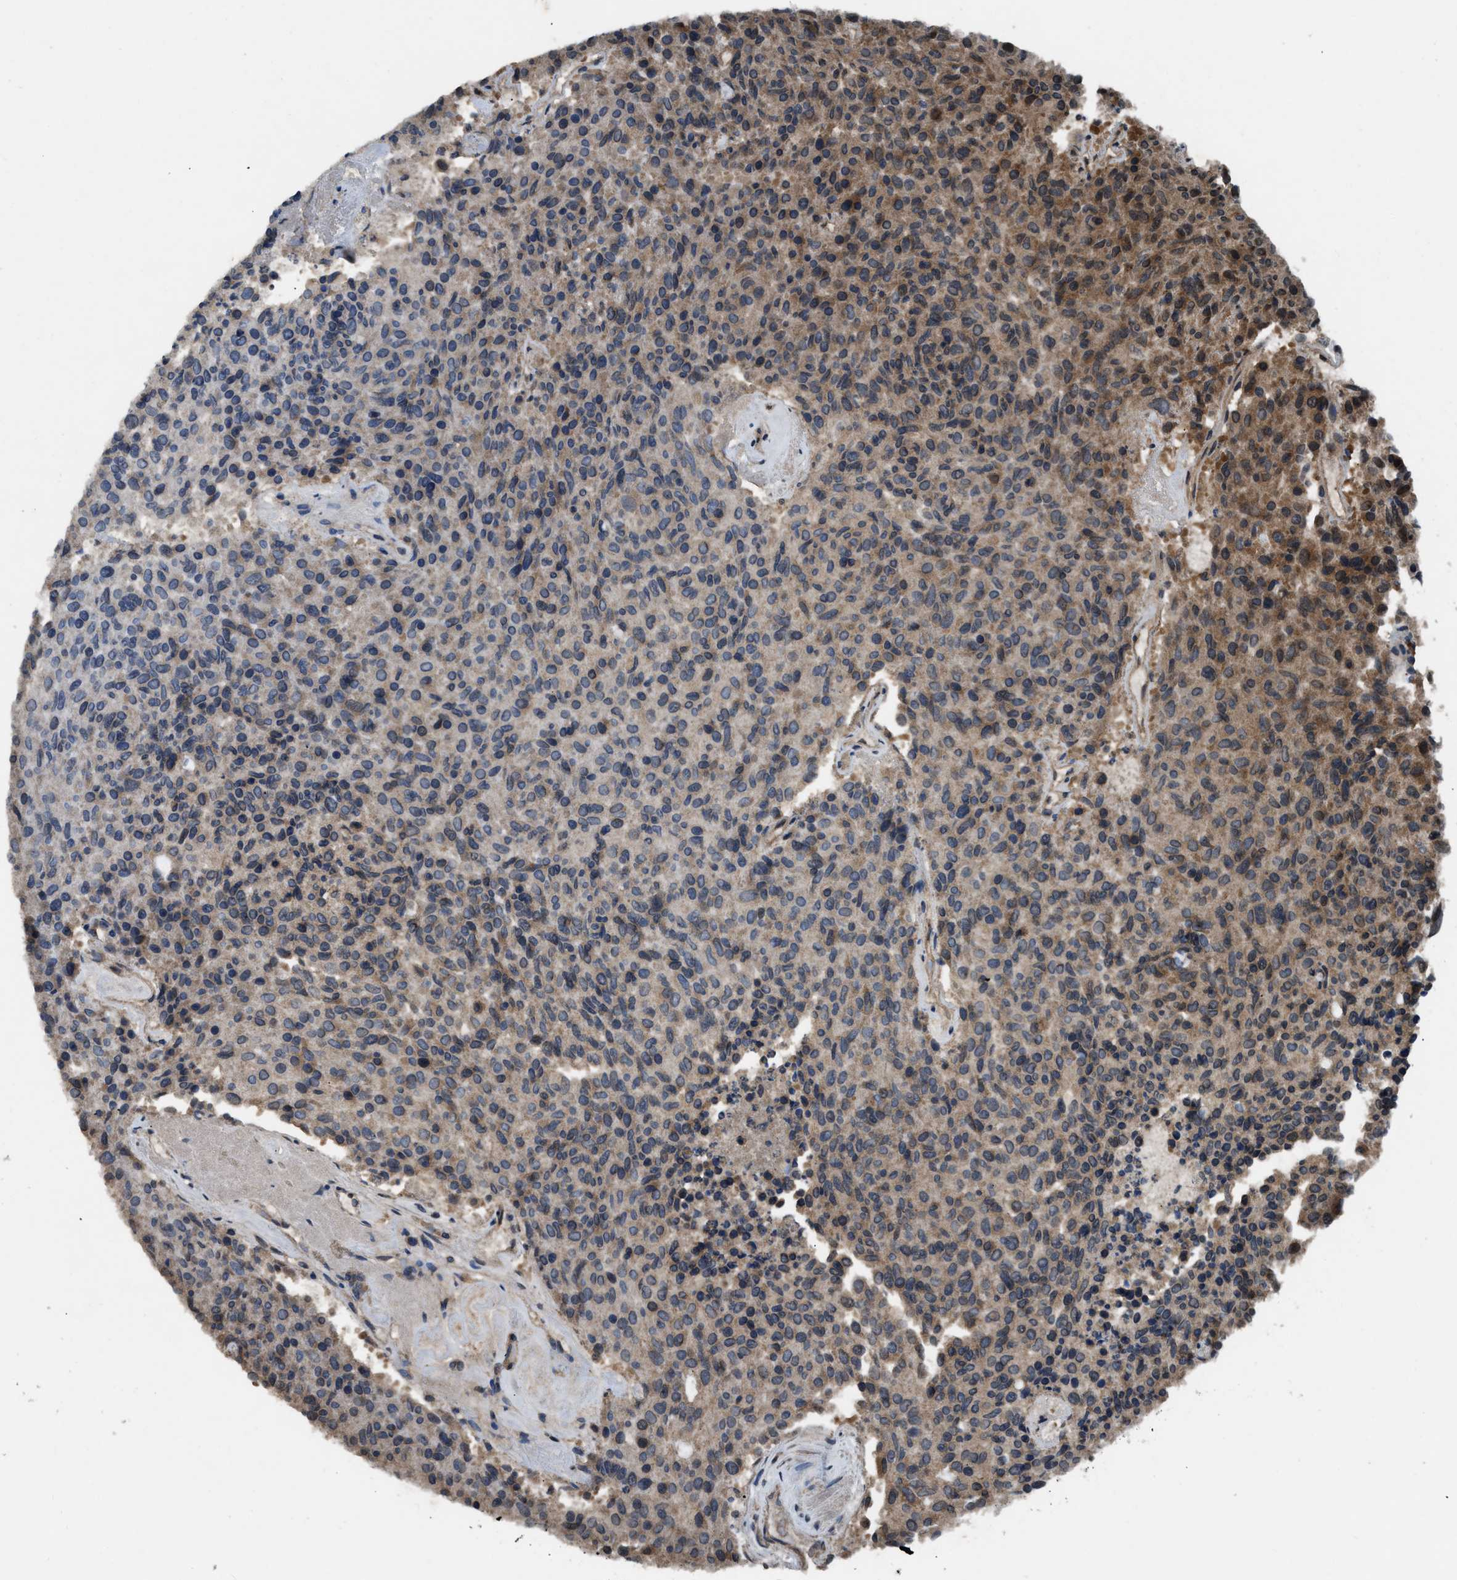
{"staining": {"intensity": "moderate", "quantity": "25%-75%", "location": "cytoplasmic/membranous,nuclear"}, "tissue": "carcinoid", "cell_type": "Tumor cells", "image_type": "cancer", "snomed": [{"axis": "morphology", "description": "Carcinoid, malignant, NOS"}, {"axis": "topography", "description": "Pancreas"}], "caption": "An image showing moderate cytoplasmic/membranous and nuclear staining in about 25%-75% of tumor cells in carcinoid, as visualized by brown immunohistochemical staining.", "gene": "RPS6KB1", "patient": {"sex": "female", "age": 54}}